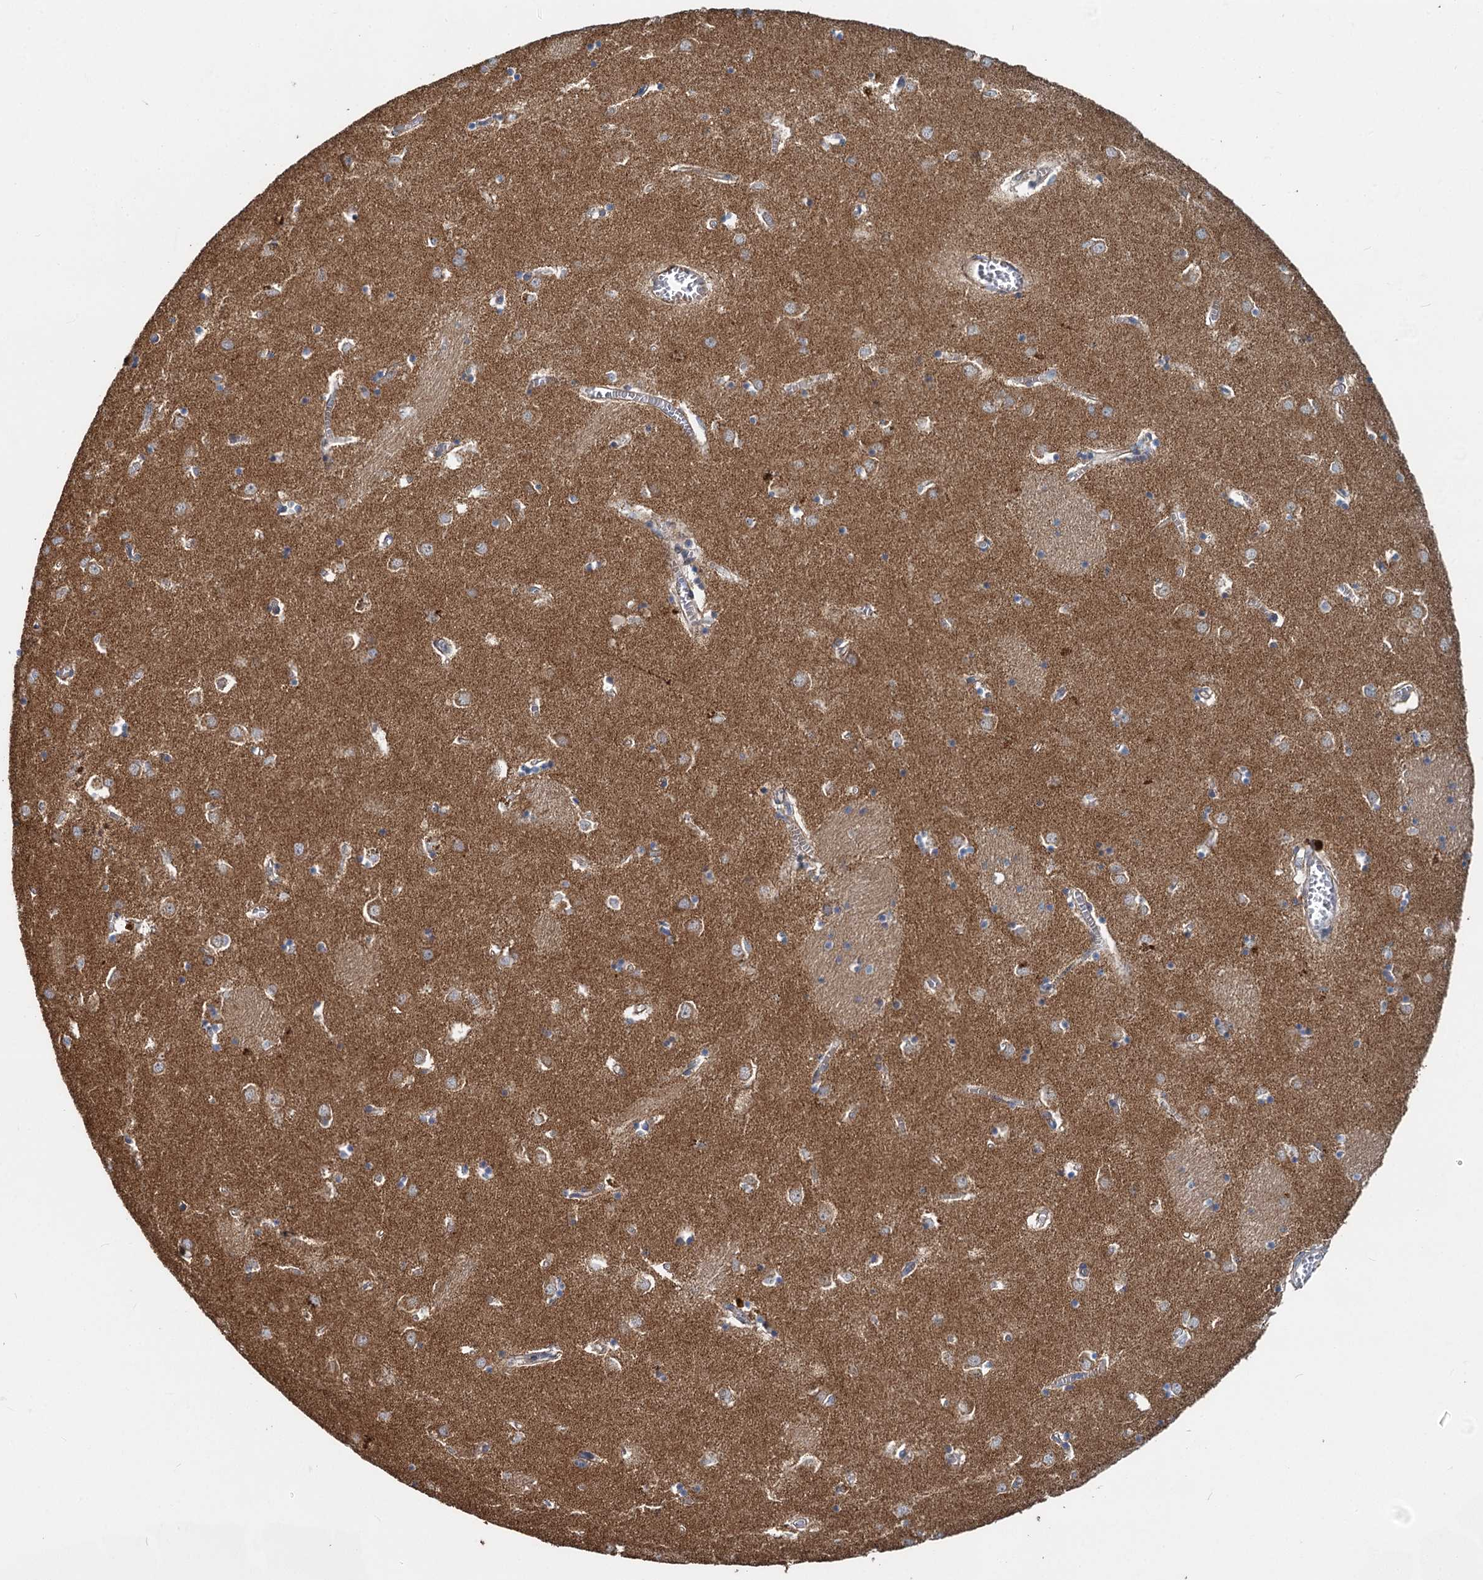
{"staining": {"intensity": "moderate", "quantity": "25%-75%", "location": "cytoplasmic/membranous"}, "tissue": "caudate", "cell_type": "Glial cells", "image_type": "normal", "snomed": [{"axis": "morphology", "description": "Normal tissue, NOS"}, {"axis": "topography", "description": "Lateral ventricle wall"}], "caption": "Brown immunohistochemical staining in normal human caudate reveals moderate cytoplasmic/membranous positivity in about 25%-75% of glial cells.", "gene": "ADCY2", "patient": {"sex": "male", "age": 70}}